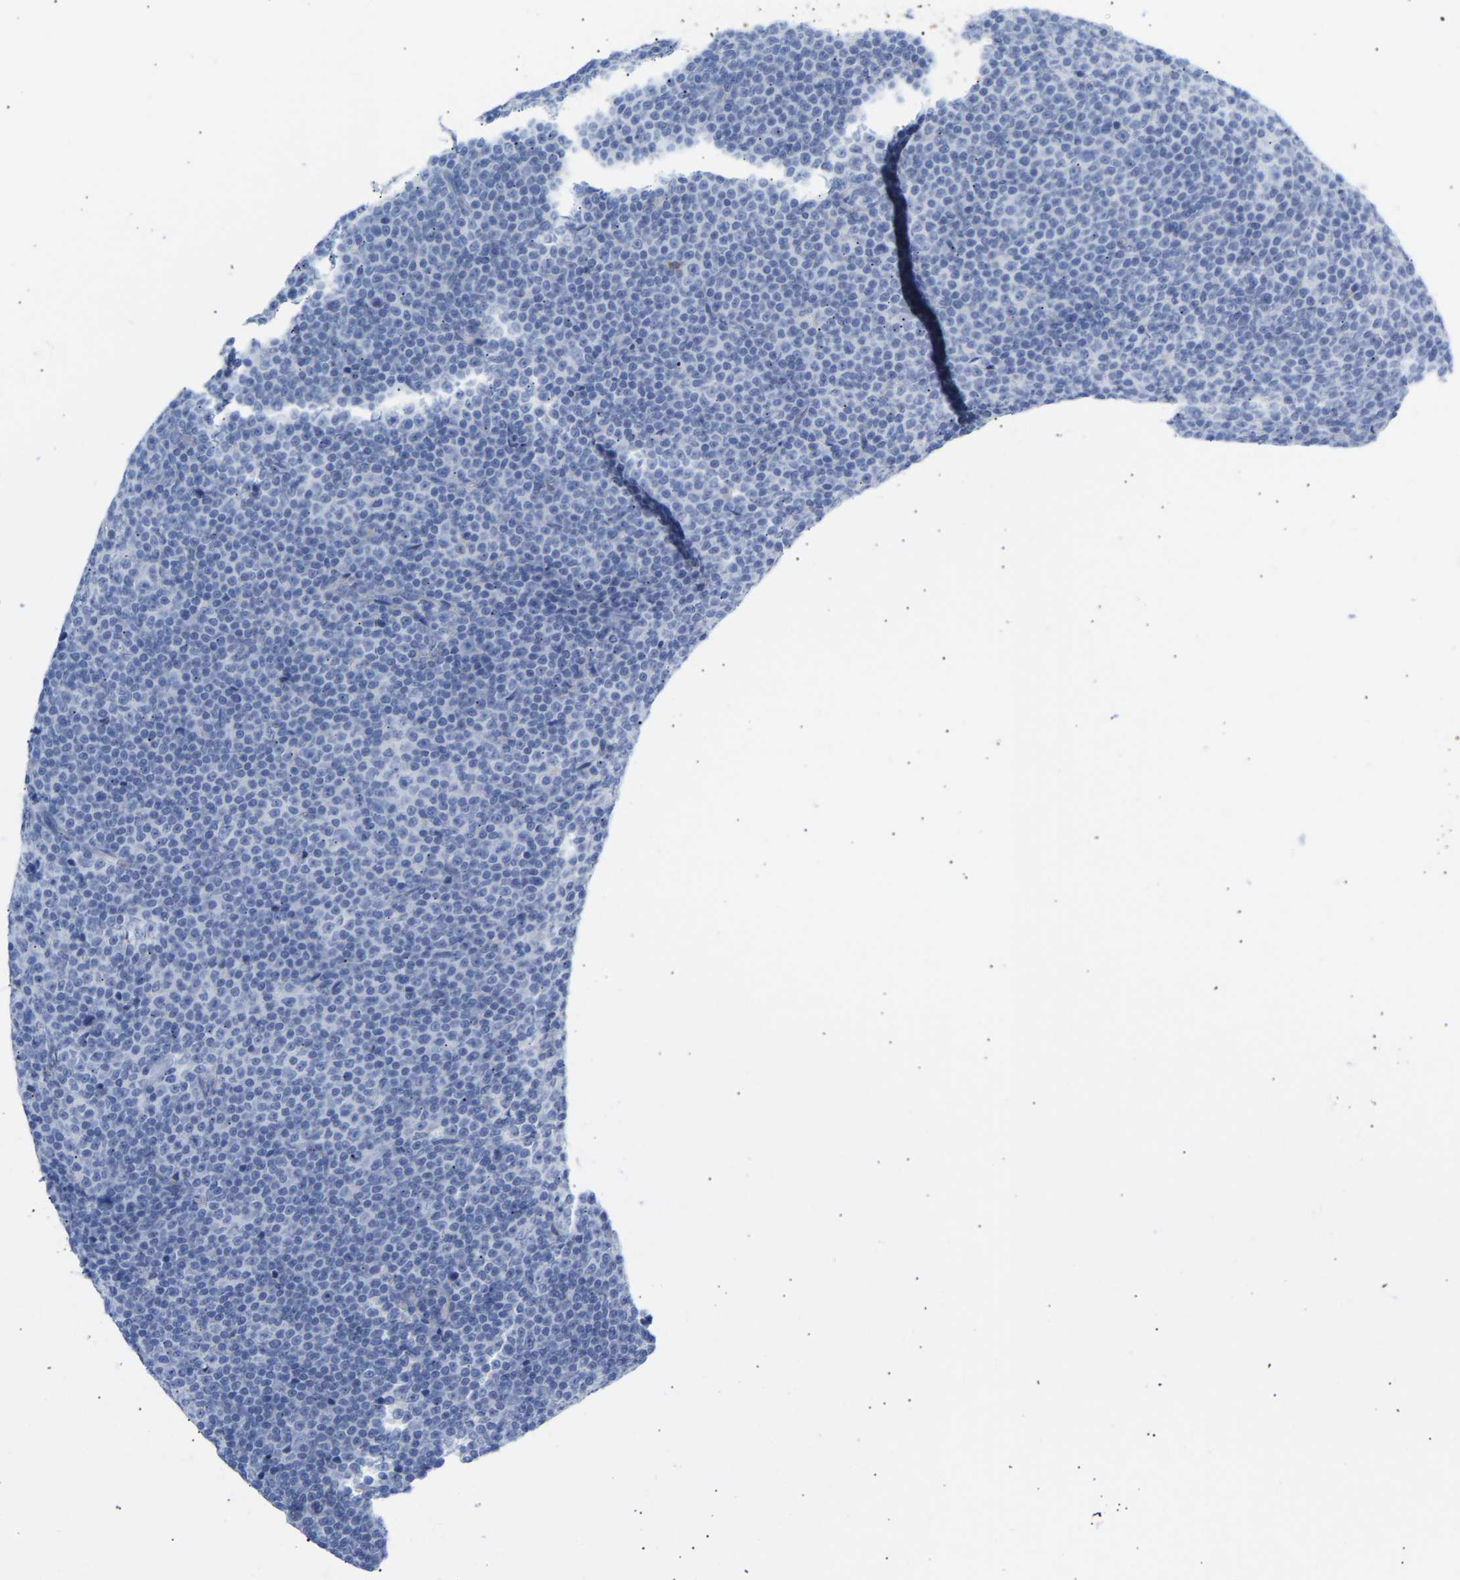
{"staining": {"intensity": "negative", "quantity": "none", "location": "none"}, "tissue": "lymphoma", "cell_type": "Tumor cells", "image_type": "cancer", "snomed": [{"axis": "morphology", "description": "Malignant lymphoma, non-Hodgkin's type, Low grade"}, {"axis": "topography", "description": "Lymph node"}], "caption": "Immunohistochemical staining of low-grade malignant lymphoma, non-Hodgkin's type displays no significant staining in tumor cells.", "gene": "AMPH", "patient": {"sex": "female", "age": 67}}